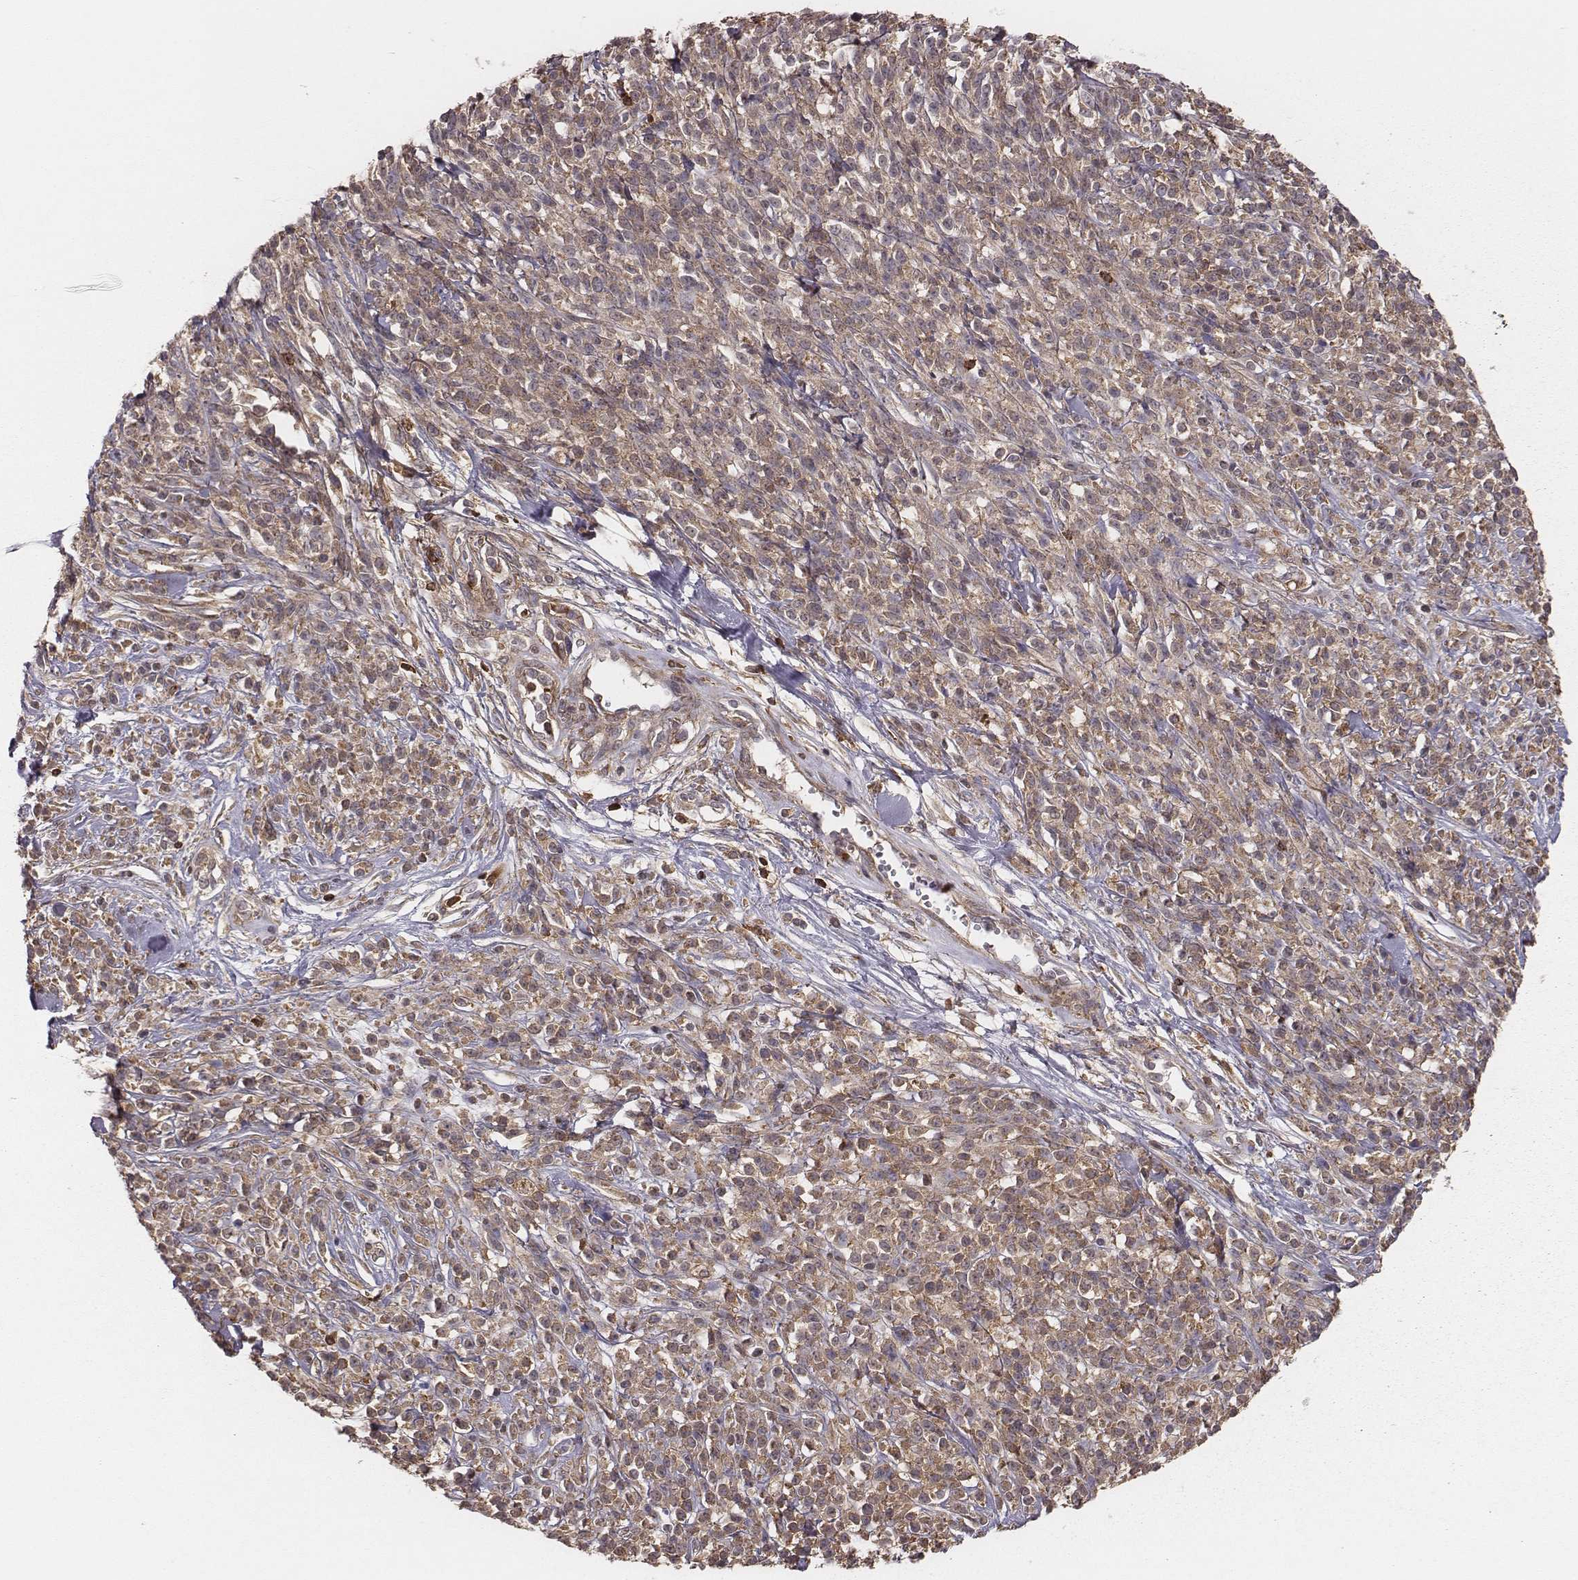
{"staining": {"intensity": "moderate", "quantity": ">75%", "location": "cytoplasmic/membranous"}, "tissue": "melanoma", "cell_type": "Tumor cells", "image_type": "cancer", "snomed": [{"axis": "morphology", "description": "Malignant melanoma, NOS"}, {"axis": "topography", "description": "Skin"}, {"axis": "topography", "description": "Skin of trunk"}], "caption": "Immunohistochemical staining of malignant melanoma demonstrates moderate cytoplasmic/membranous protein positivity in approximately >75% of tumor cells.", "gene": "PILRA", "patient": {"sex": "male", "age": 74}}